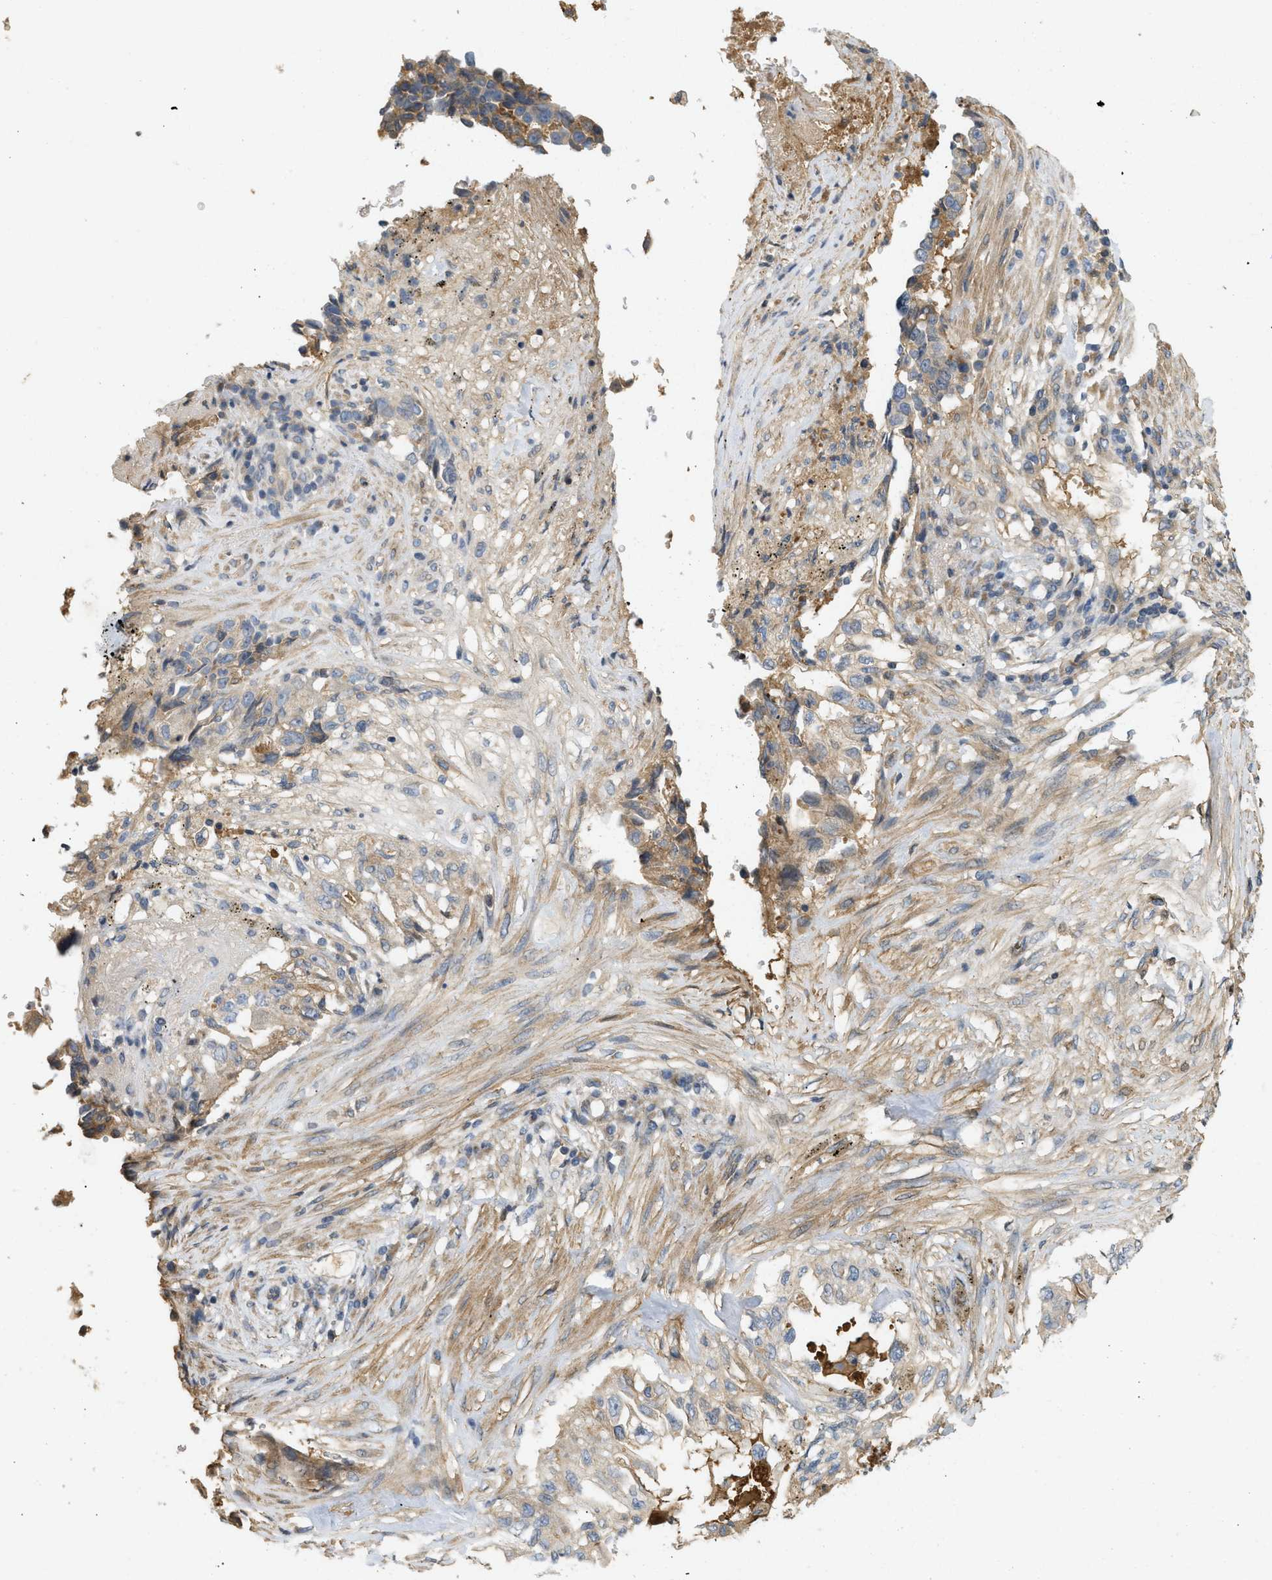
{"staining": {"intensity": "weak", "quantity": ">75%", "location": "cytoplasmic/membranous"}, "tissue": "lung cancer", "cell_type": "Tumor cells", "image_type": "cancer", "snomed": [{"axis": "morphology", "description": "Adenocarcinoma, NOS"}, {"axis": "topography", "description": "Lung"}], "caption": "Weak cytoplasmic/membranous expression is appreciated in approximately >75% of tumor cells in lung adenocarcinoma.", "gene": "F8", "patient": {"sex": "female", "age": 51}}